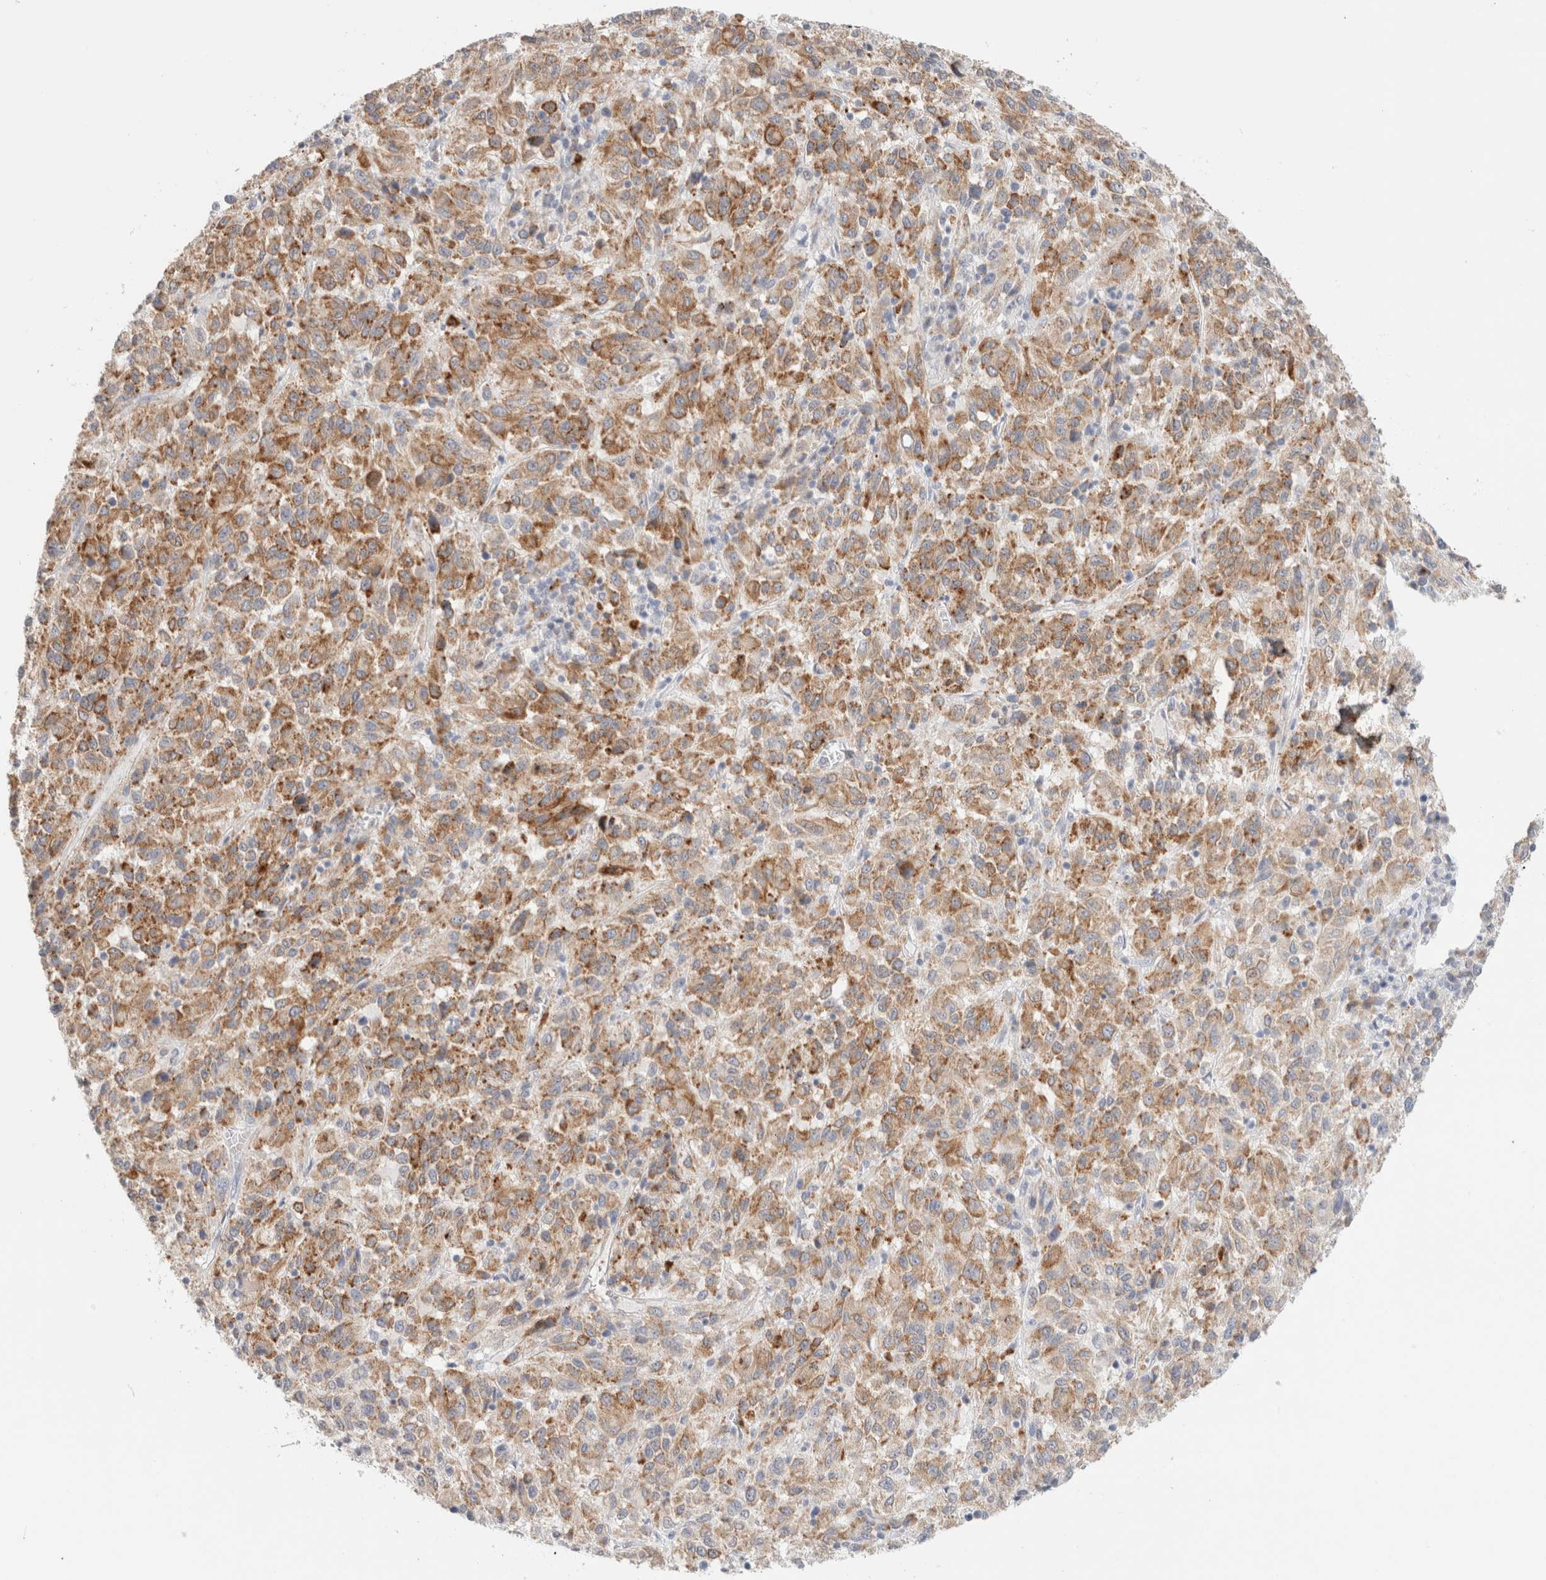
{"staining": {"intensity": "moderate", "quantity": ">75%", "location": "cytoplasmic/membranous"}, "tissue": "melanoma", "cell_type": "Tumor cells", "image_type": "cancer", "snomed": [{"axis": "morphology", "description": "Malignant melanoma, Metastatic site"}, {"axis": "topography", "description": "Lung"}], "caption": "DAB immunohistochemical staining of melanoma demonstrates moderate cytoplasmic/membranous protein expression in approximately >75% of tumor cells. (DAB (3,3'-diaminobenzidine) IHC with brightfield microscopy, high magnification).", "gene": "CD80", "patient": {"sex": "male", "age": 64}}